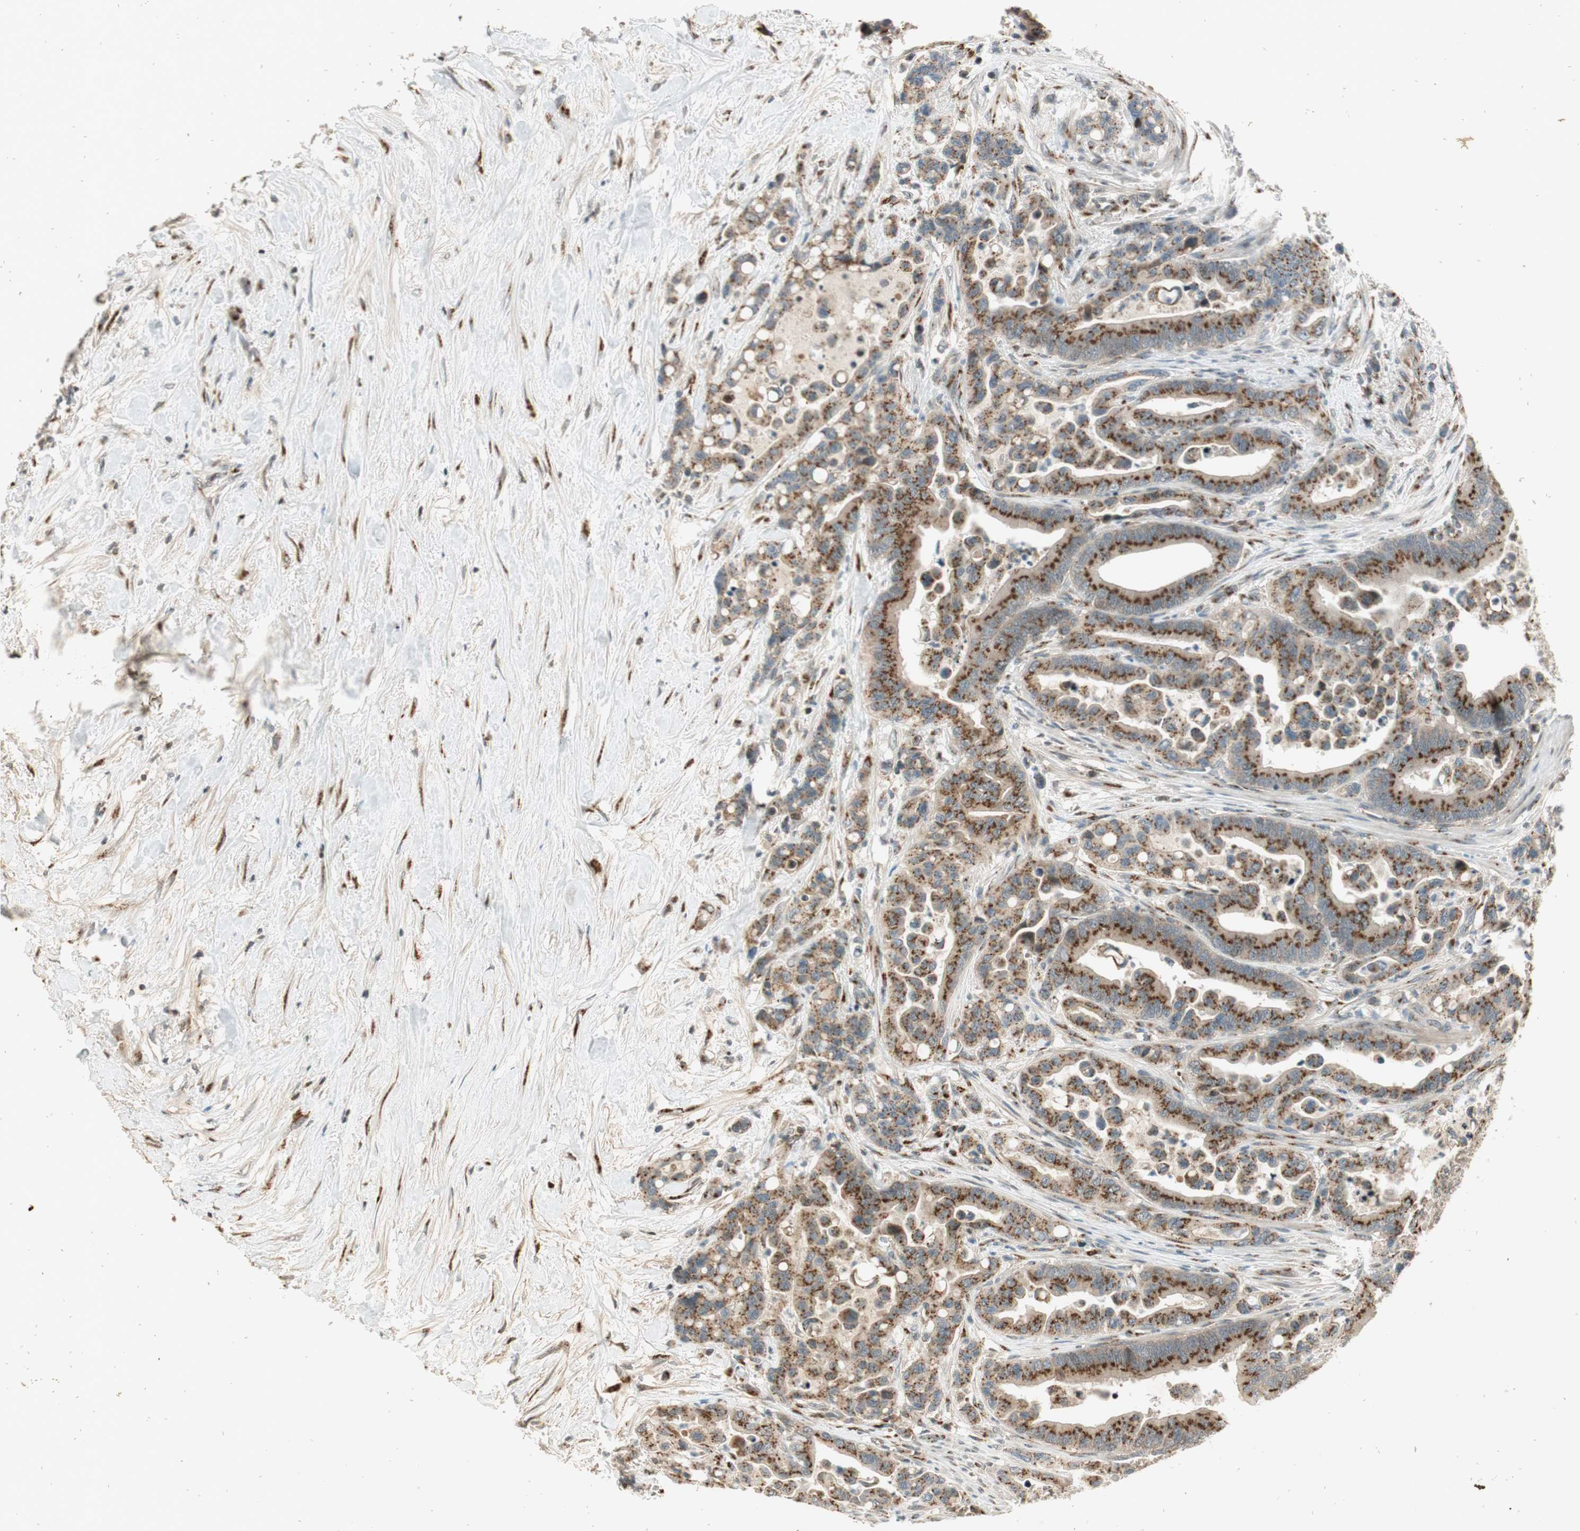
{"staining": {"intensity": "moderate", "quantity": ">75%", "location": "cytoplasmic/membranous"}, "tissue": "colorectal cancer", "cell_type": "Tumor cells", "image_type": "cancer", "snomed": [{"axis": "morphology", "description": "Normal tissue, NOS"}, {"axis": "morphology", "description": "Adenocarcinoma, NOS"}, {"axis": "topography", "description": "Colon"}], "caption": "Colorectal cancer stained for a protein demonstrates moderate cytoplasmic/membranous positivity in tumor cells.", "gene": "NEO1", "patient": {"sex": "male", "age": 82}}